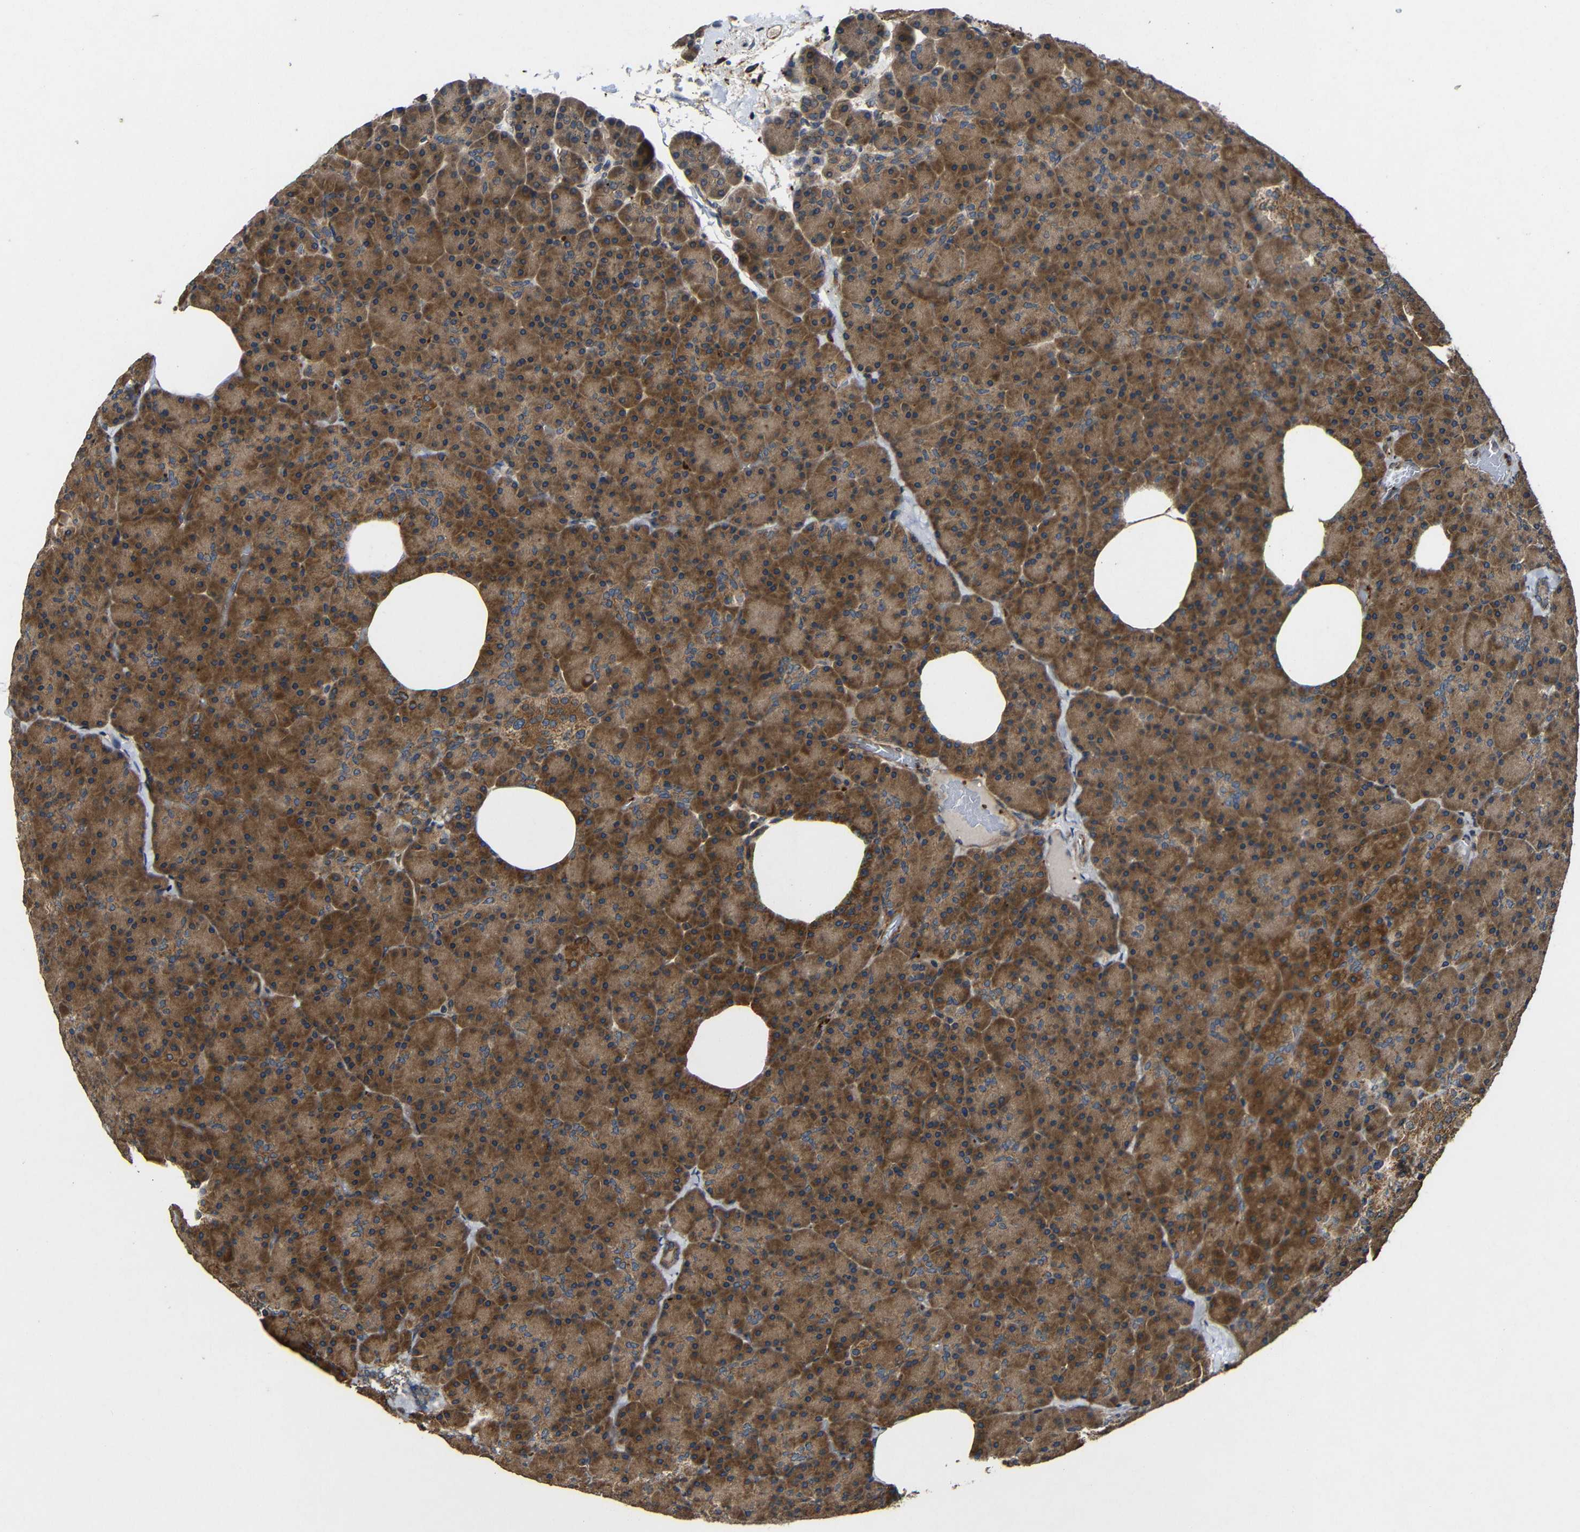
{"staining": {"intensity": "strong", "quantity": ">75%", "location": "cytoplasmic/membranous"}, "tissue": "pancreas", "cell_type": "Exocrine glandular cells", "image_type": "normal", "snomed": [{"axis": "morphology", "description": "Normal tissue, NOS"}, {"axis": "topography", "description": "Pancreas"}], "caption": "Immunohistochemical staining of normal human pancreas shows high levels of strong cytoplasmic/membranous expression in about >75% of exocrine glandular cells.", "gene": "EIF2S1", "patient": {"sex": "female", "age": 35}}